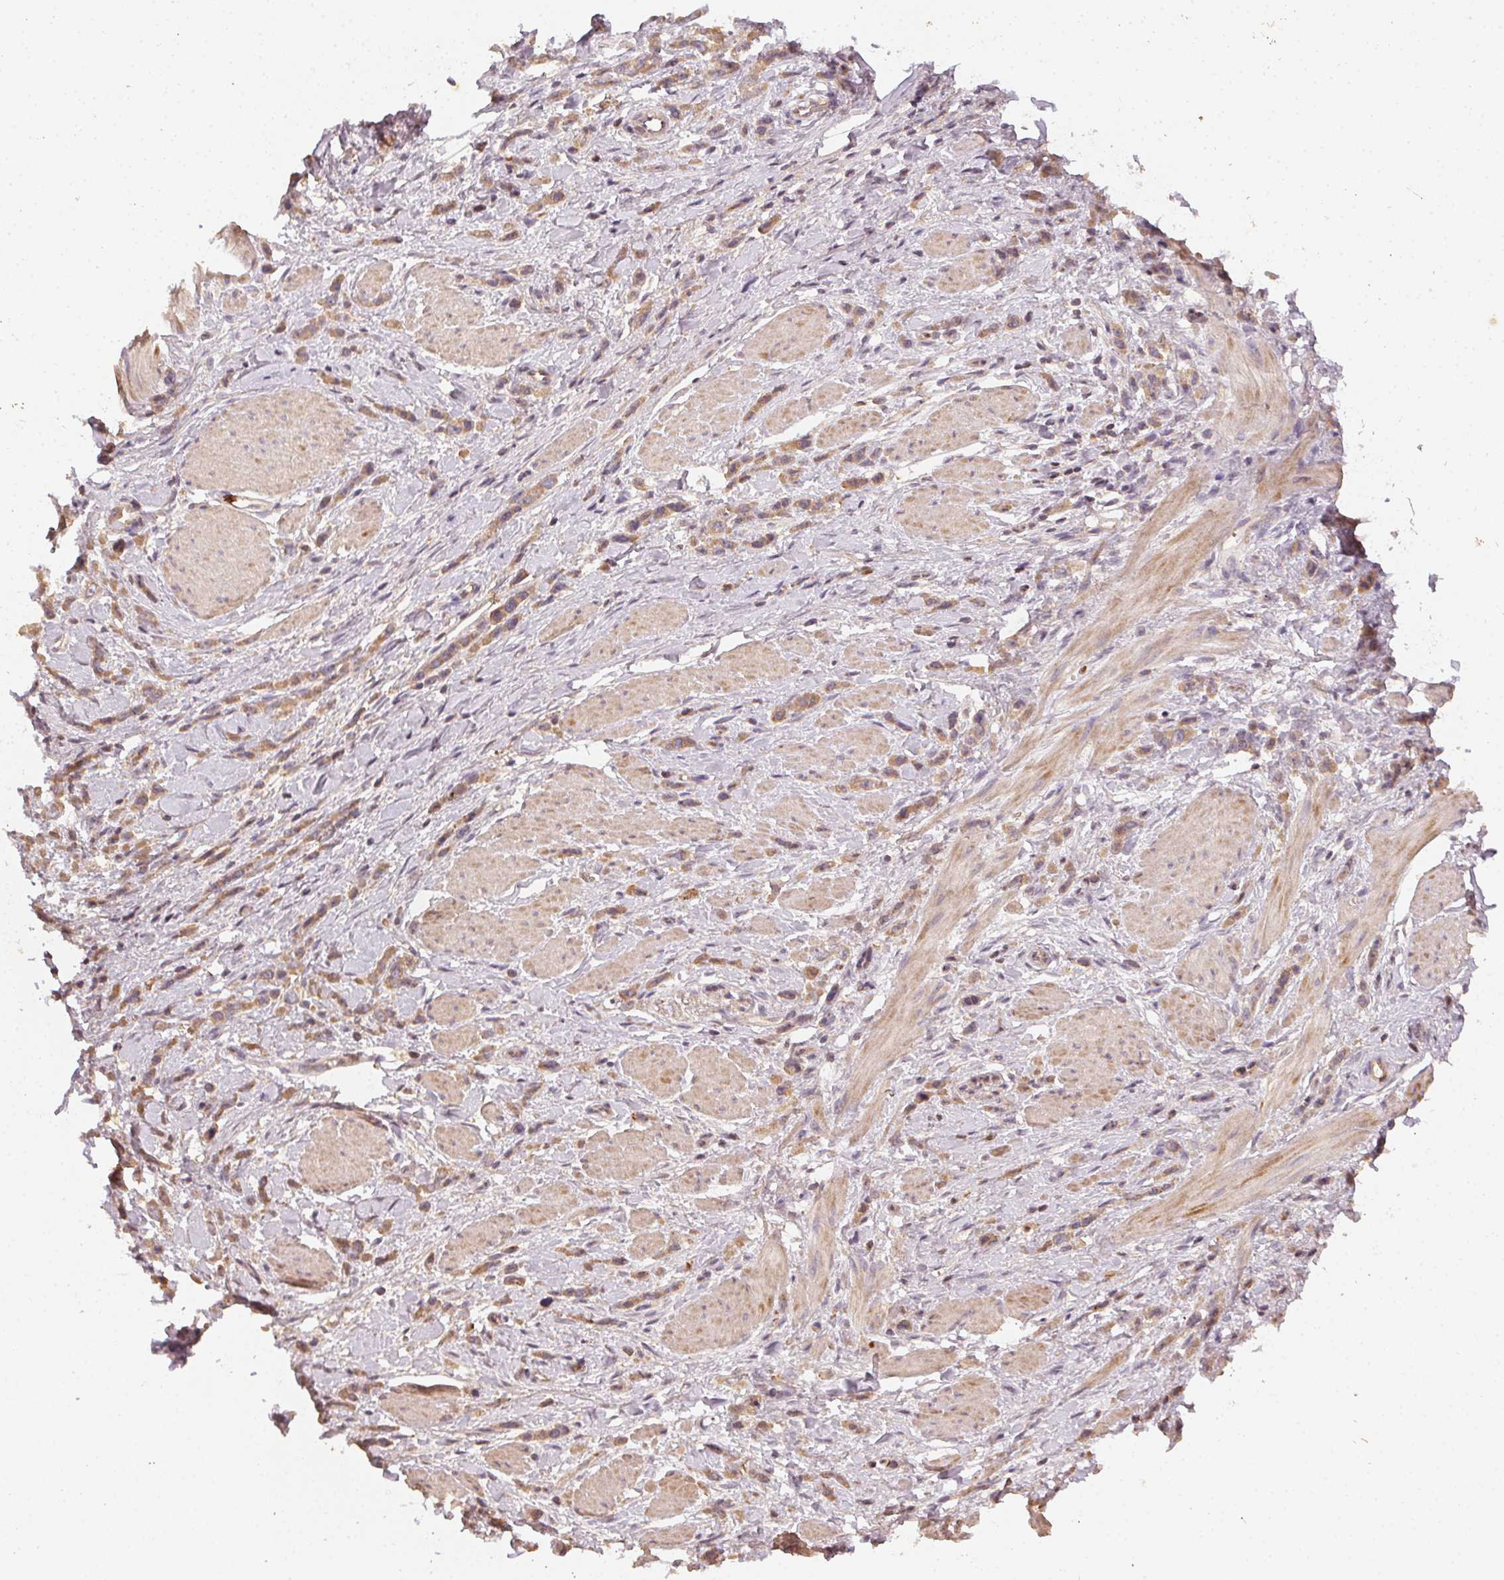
{"staining": {"intensity": "weak", "quantity": ">75%", "location": "cytoplasmic/membranous"}, "tissue": "stomach cancer", "cell_type": "Tumor cells", "image_type": "cancer", "snomed": [{"axis": "morphology", "description": "Adenocarcinoma, NOS"}, {"axis": "topography", "description": "Stomach"}], "caption": "An IHC histopathology image of neoplastic tissue is shown. Protein staining in brown highlights weak cytoplasmic/membranous positivity in stomach cancer (adenocarcinoma) within tumor cells.", "gene": "RALA", "patient": {"sex": "male", "age": 47}}